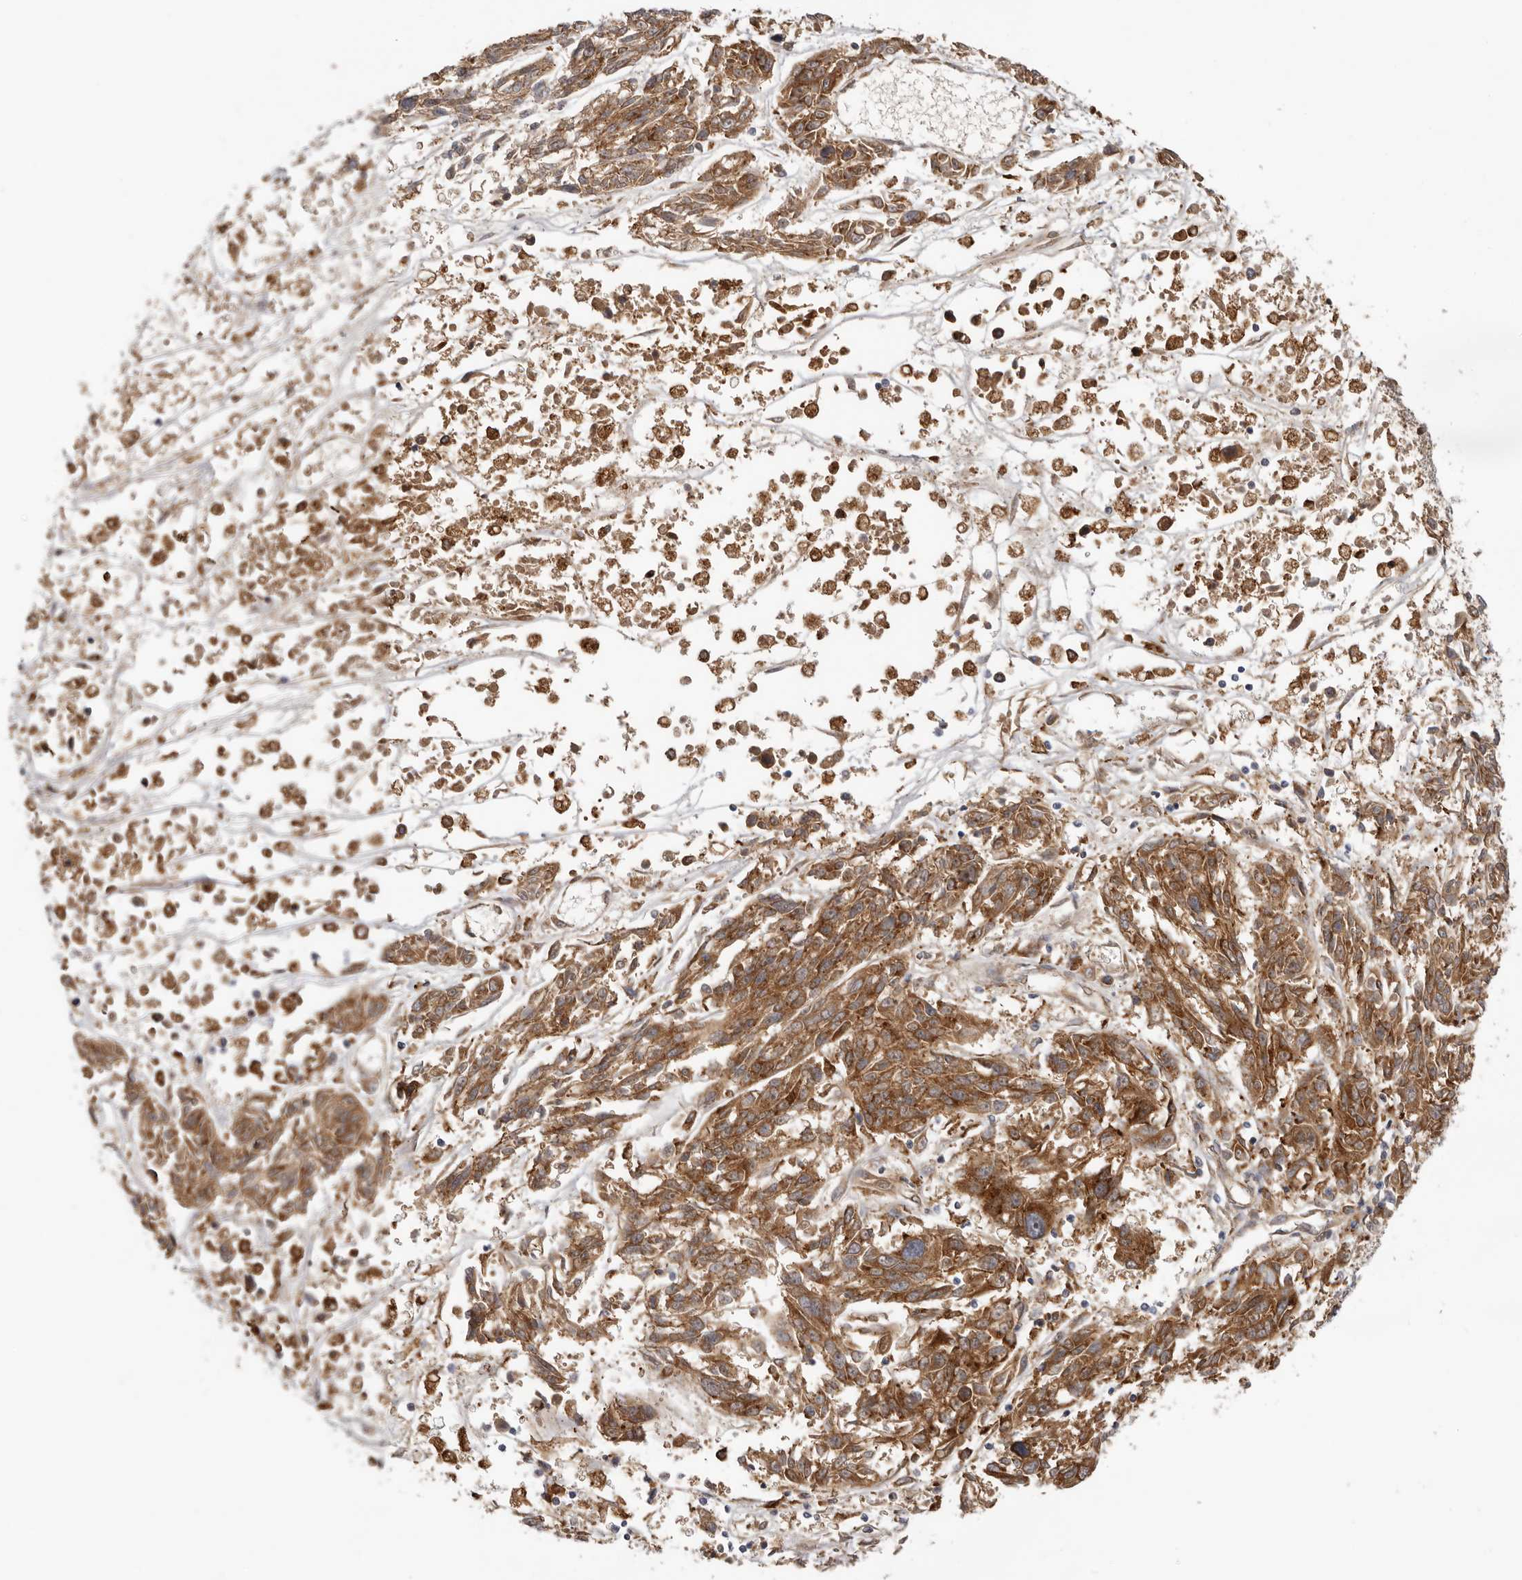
{"staining": {"intensity": "moderate", "quantity": ">75%", "location": "cytoplasmic/membranous"}, "tissue": "melanoma", "cell_type": "Tumor cells", "image_type": "cancer", "snomed": [{"axis": "morphology", "description": "Malignant melanoma, NOS"}, {"axis": "topography", "description": "Skin"}], "caption": "Melanoma stained with a brown dye shows moderate cytoplasmic/membranous positive staining in about >75% of tumor cells.", "gene": "GRN", "patient": {"sex": "male", "age": 53}}